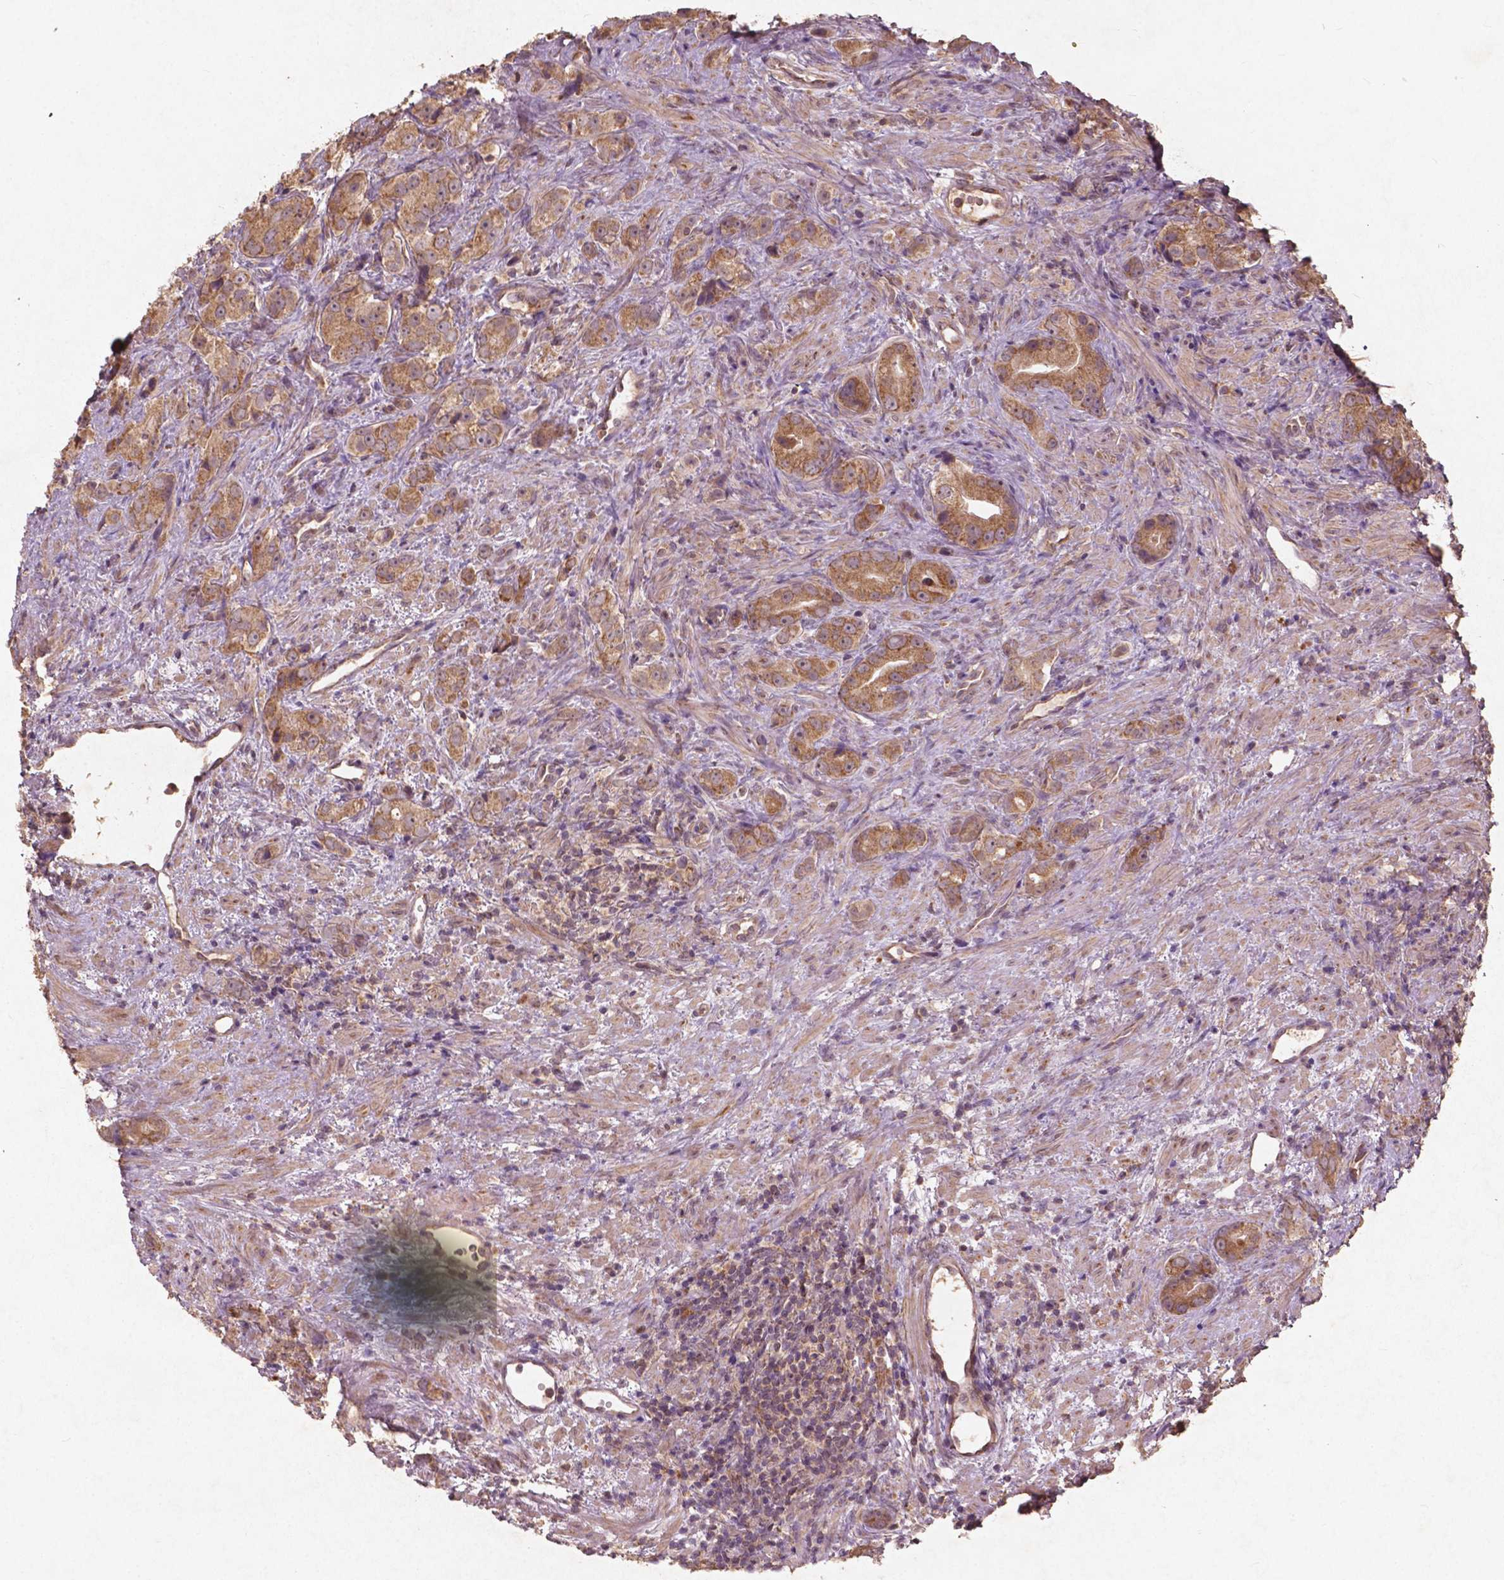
{"staining": {"intensity": "moderate", "quantity": ">75%", "location": "cytoplasmic/membranous"}, "tissue": "prostate cancer", "cell_type": "Tumor cells", "image_type": "cancer", "snomed": [{"axis": "morphology", "description": "Adenocarcinoma, High grade"}, {"axis": "topography", "description": "Prostate"}], "caption": "Adenocarcinoma (high-grade) (prostate) stained with a protein marker exhibits moderate staining in tumor cells.", "gene": "ST6GALNAC5", "patient": {"sex": "male", "age": 90}}